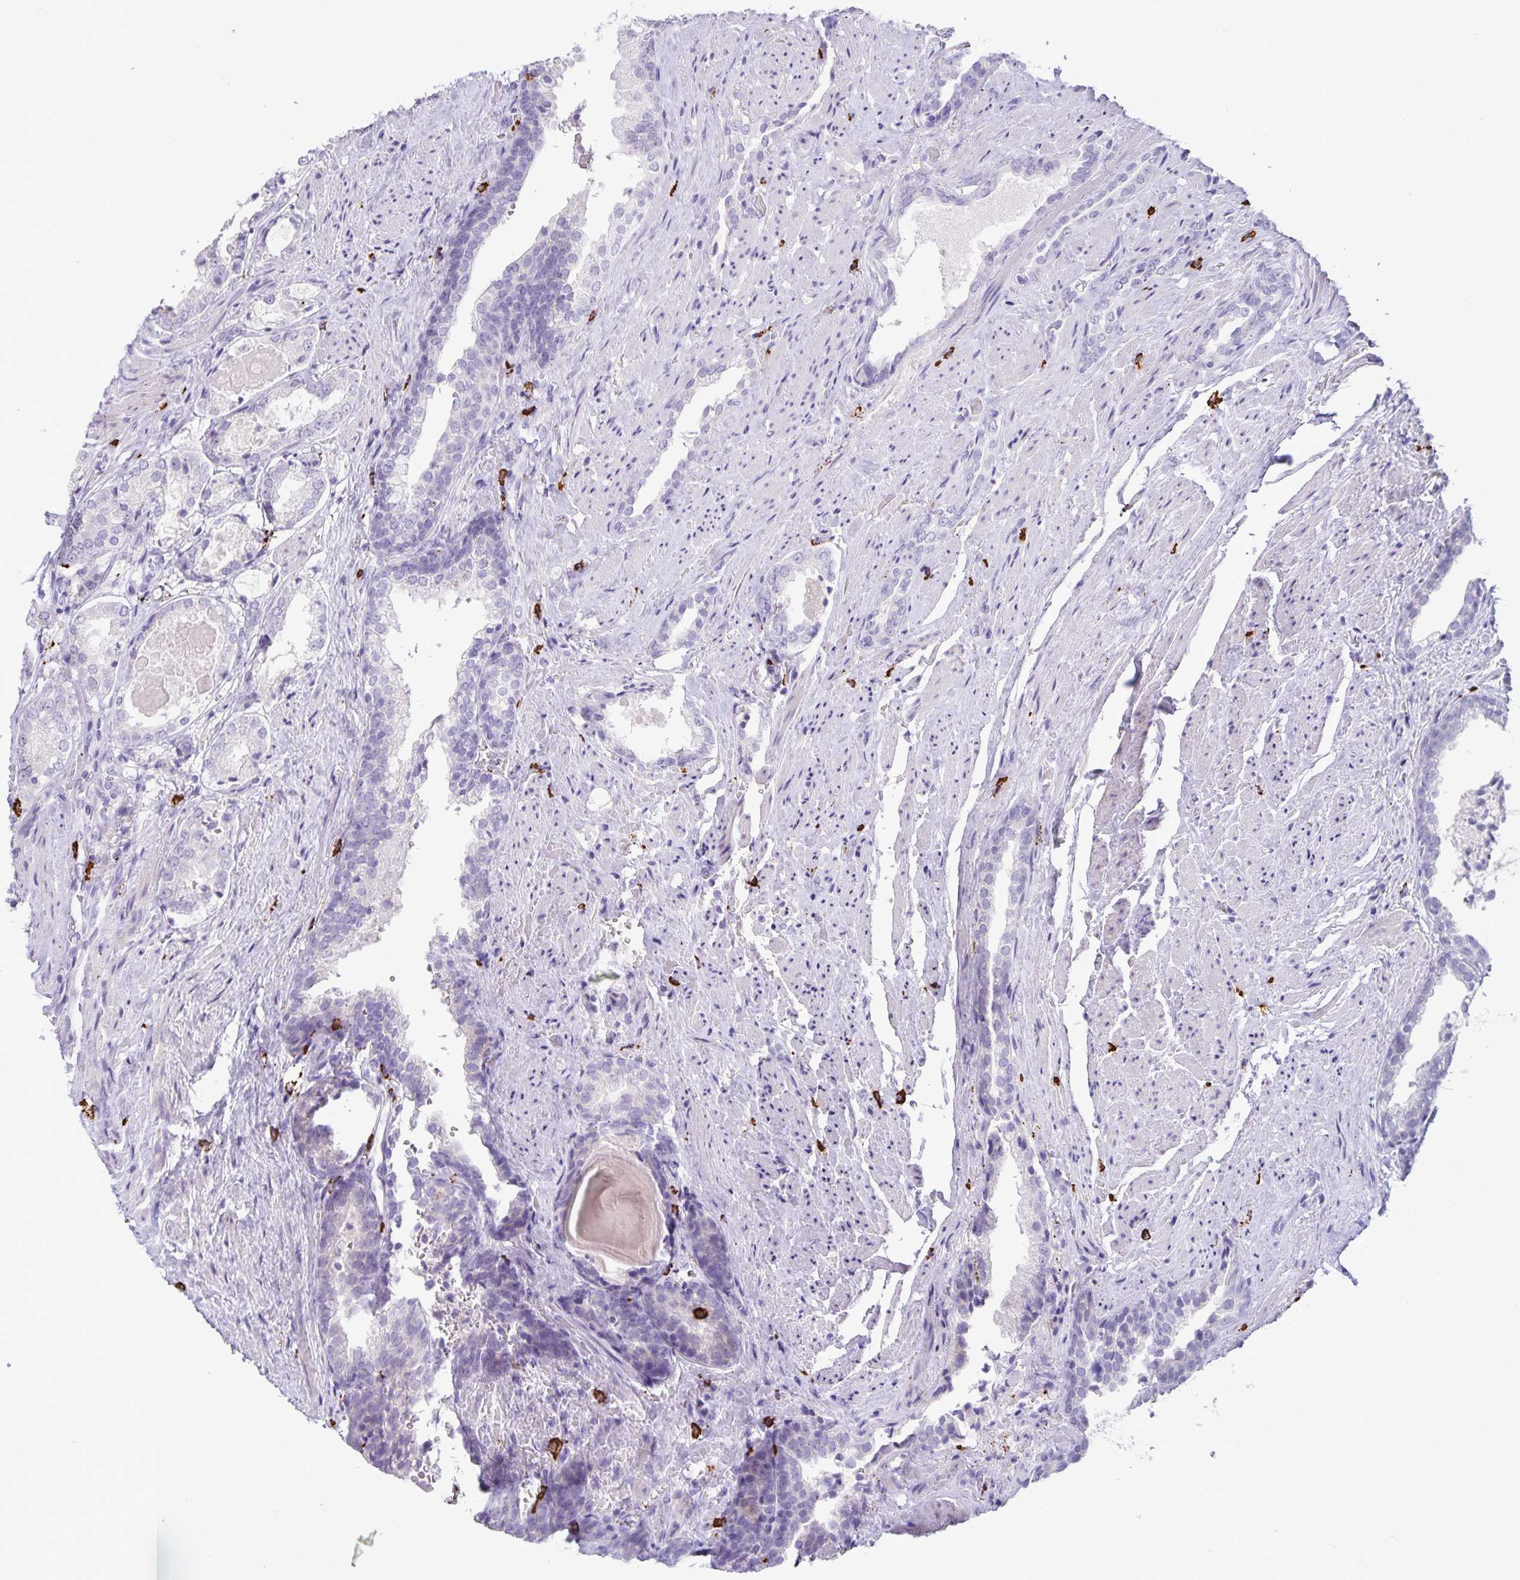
{"staining": {"intensity": "negative", "quantity": "none", "location": "none"}, "tissue": "prostate cancer", "cell_type": "Tumor cells", "image_type": "cancer", "snomed": [{"axis": "morphology", "description": "Adenocarcinoma, High grade"}, {"axis": "topography", "description": "Prostate"}], "caption": "Tumor cells are negative for brown protein staining in prostate cancer.", "gene": "IBTK", "patient": {"sex": "male", "age": 65}}